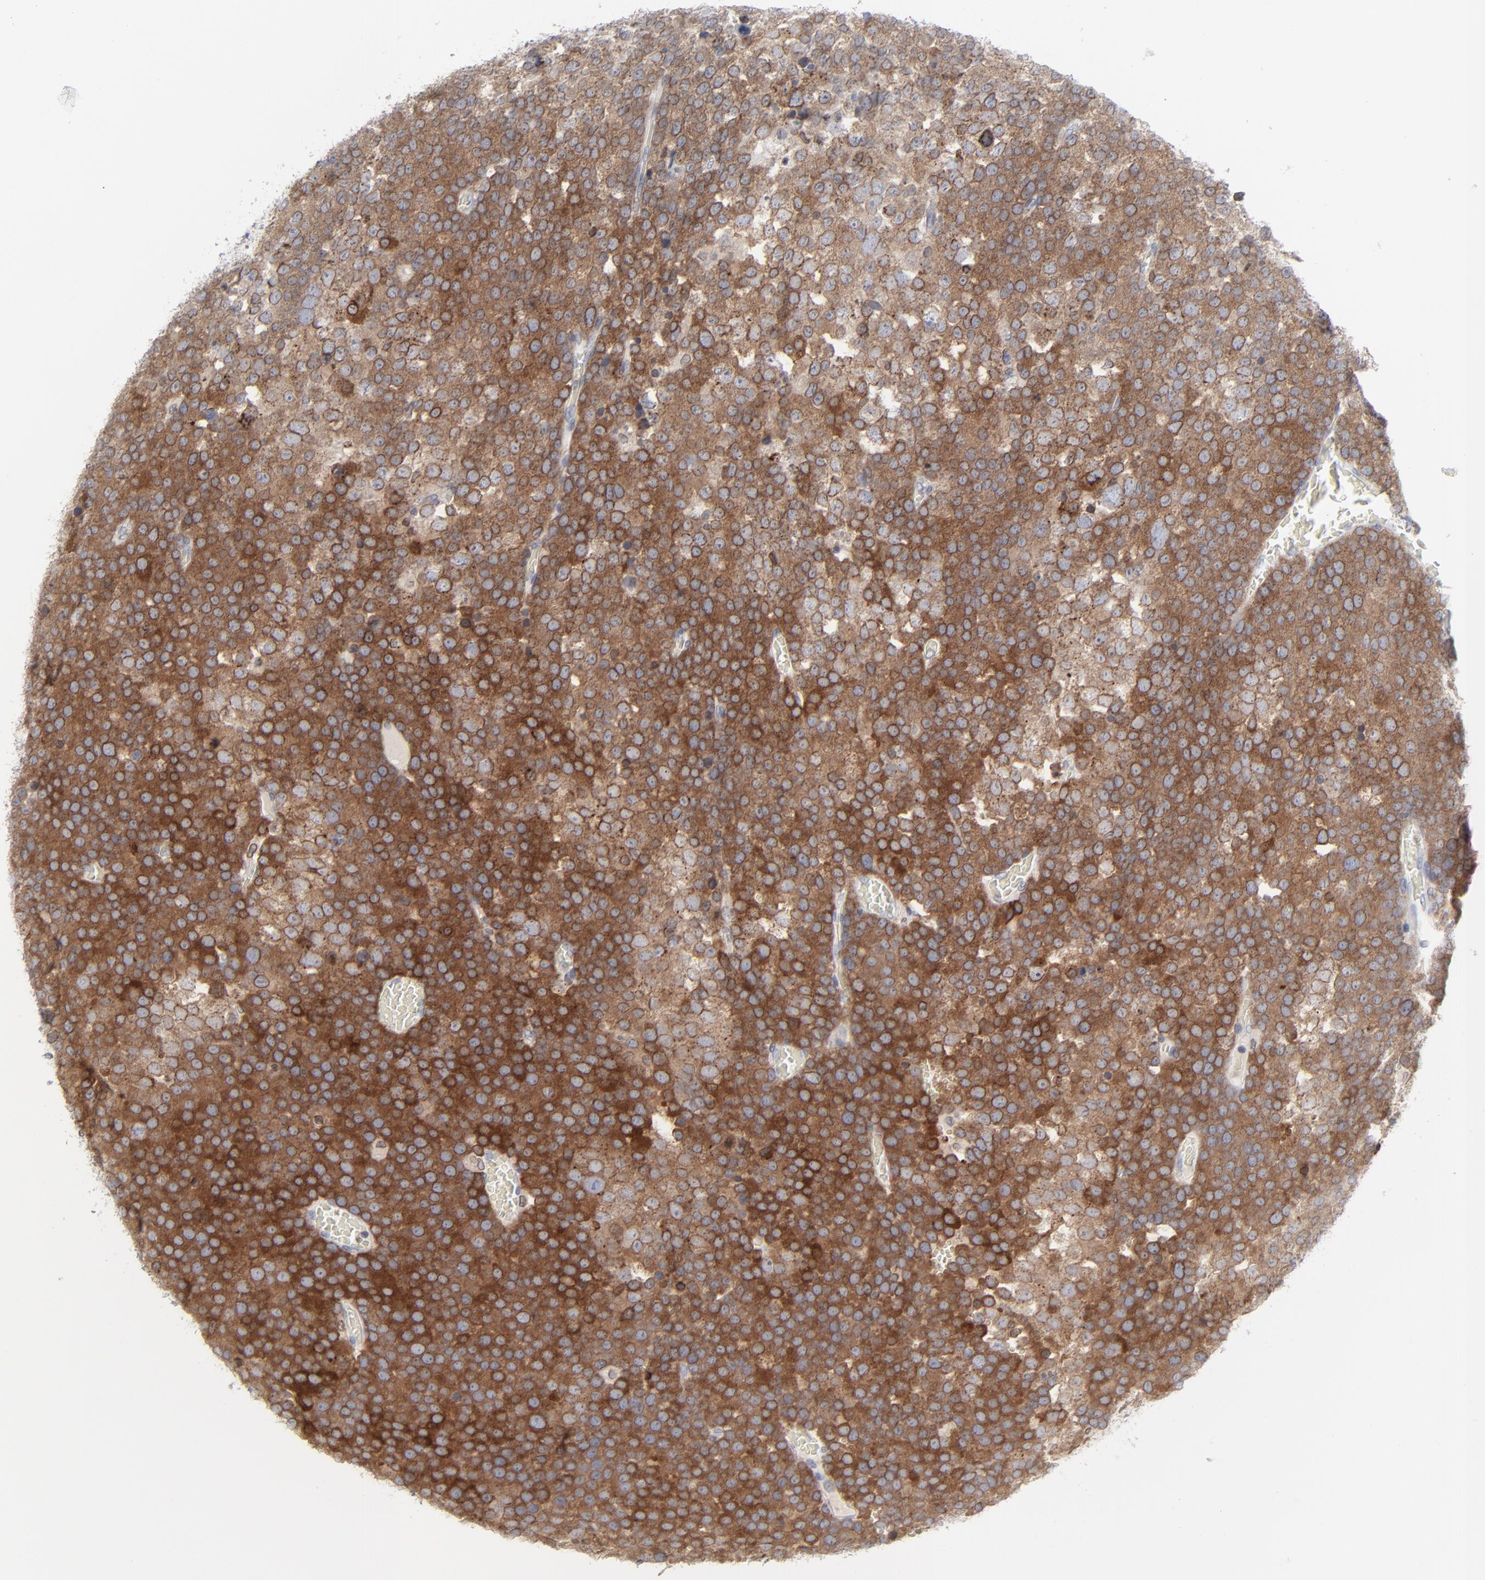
{"staining": {"intensity": "strong", "quantity": ">75%", "location": "cytoplasmic/membranous"}, "tissue": "testis cancer", "cell_type": "Tumor cells", "image_type": "cancer", "snomed": [{"axis": "morphology", "description": "Seminoma, NOS"}, {"axis": "topography", "description": "Testis"}], "caption": "Brown immunohistochemical staining in seminoma (testis) reveals strong cytoplasmic/membranous staining in about >75% of tumor cells.", "gene": "NUP88", "patient": {"sex": "male", "age": 71}}